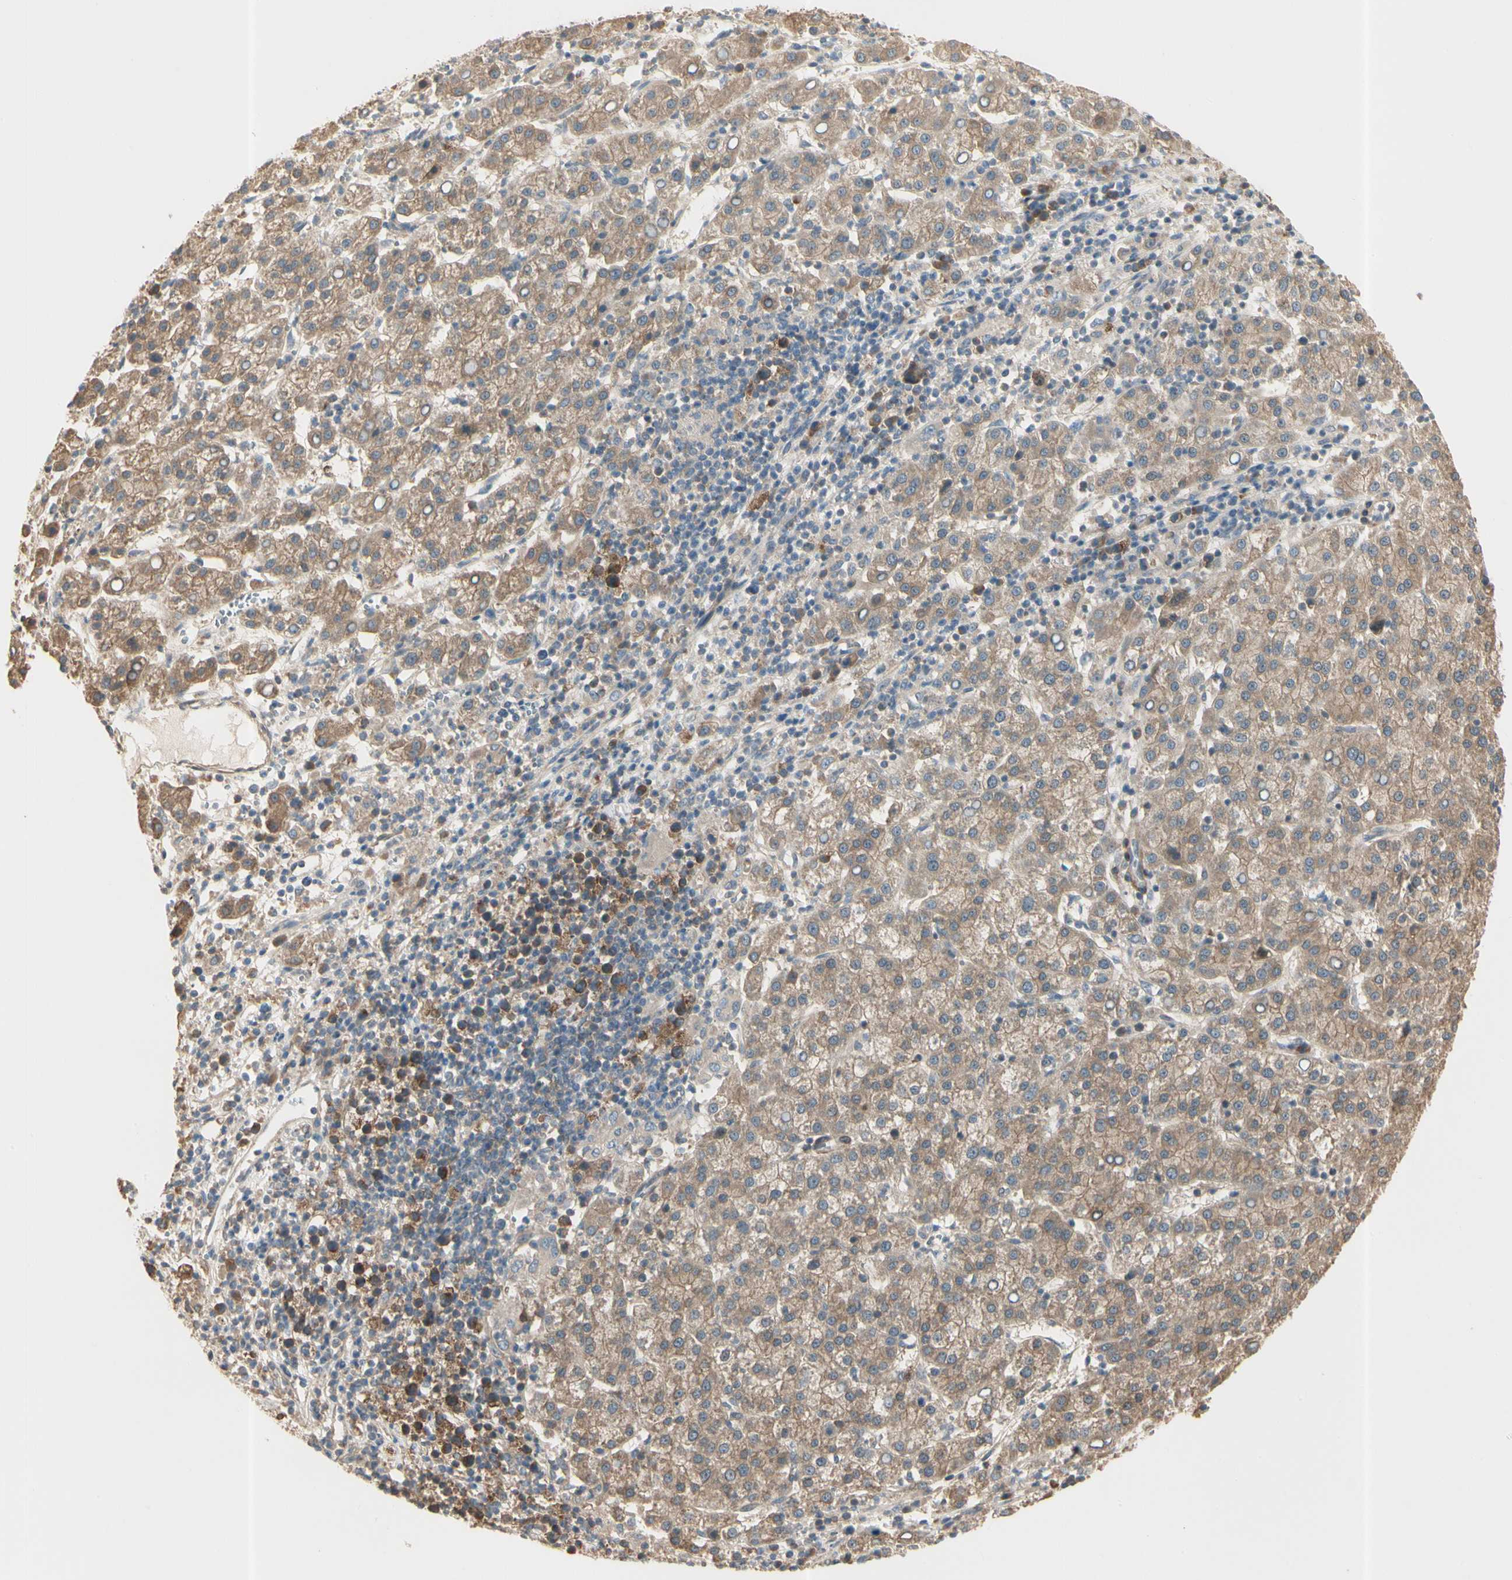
{"staining": {"intensity": "moderate", "quantity": ">75%", "location": "cytoplasmic/membranous"}, "tissue": "liver cancer", "cell_type": "Tumor cells", "image_type": "cancer", "snomed": [{"axis": "morphology", "description": "Carcinoma, Hepatocellular, NOS"}, {"axis": "topography", "description": "Liver"}], "caption": "Liver cancer (hepatocellular carcinoma) stained with immunohistochemistry exhibits moderate cytoplasmic/membranous positivity in approximately >75% of tumor cells.", "gene": "IRAG1", "patient": {"sex": "female", "age": 58}}